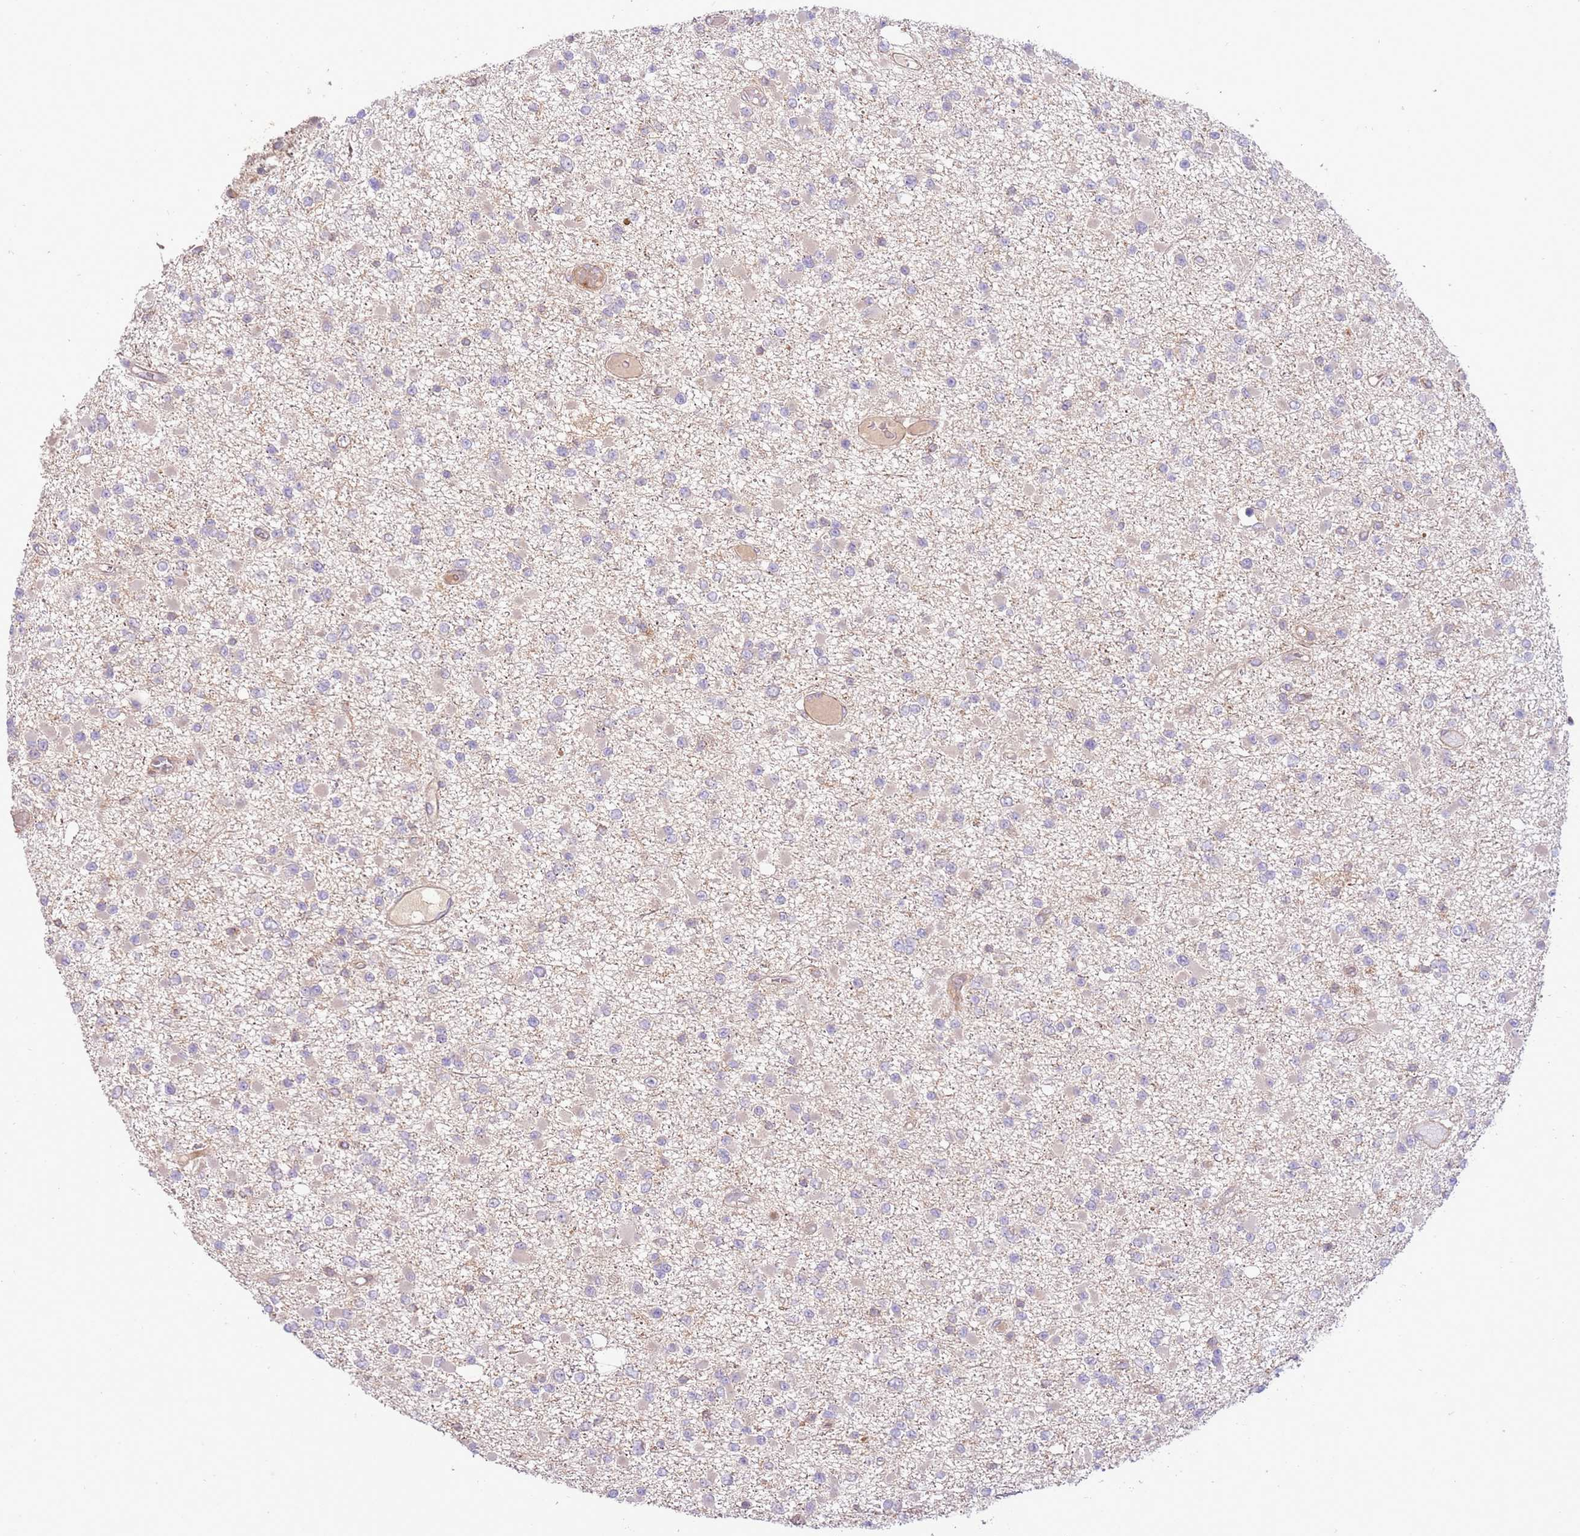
{"staining": {"intensity": "negative", "quantity": "none", "location": "none"}, "tissue": "glioma", "cell_type": "Tumor cells", "image_type": "cancer", "snomed": [{"axis": "morphology", "description": "Glioma, malignant, Low grade"}, {"axis": "topography", "description": "Brain"}], "caption": "There is no significant positivity in tumor cells of glioma.", "gene": "ZNF624", "patient": {"sex": "female", "age": 22}}